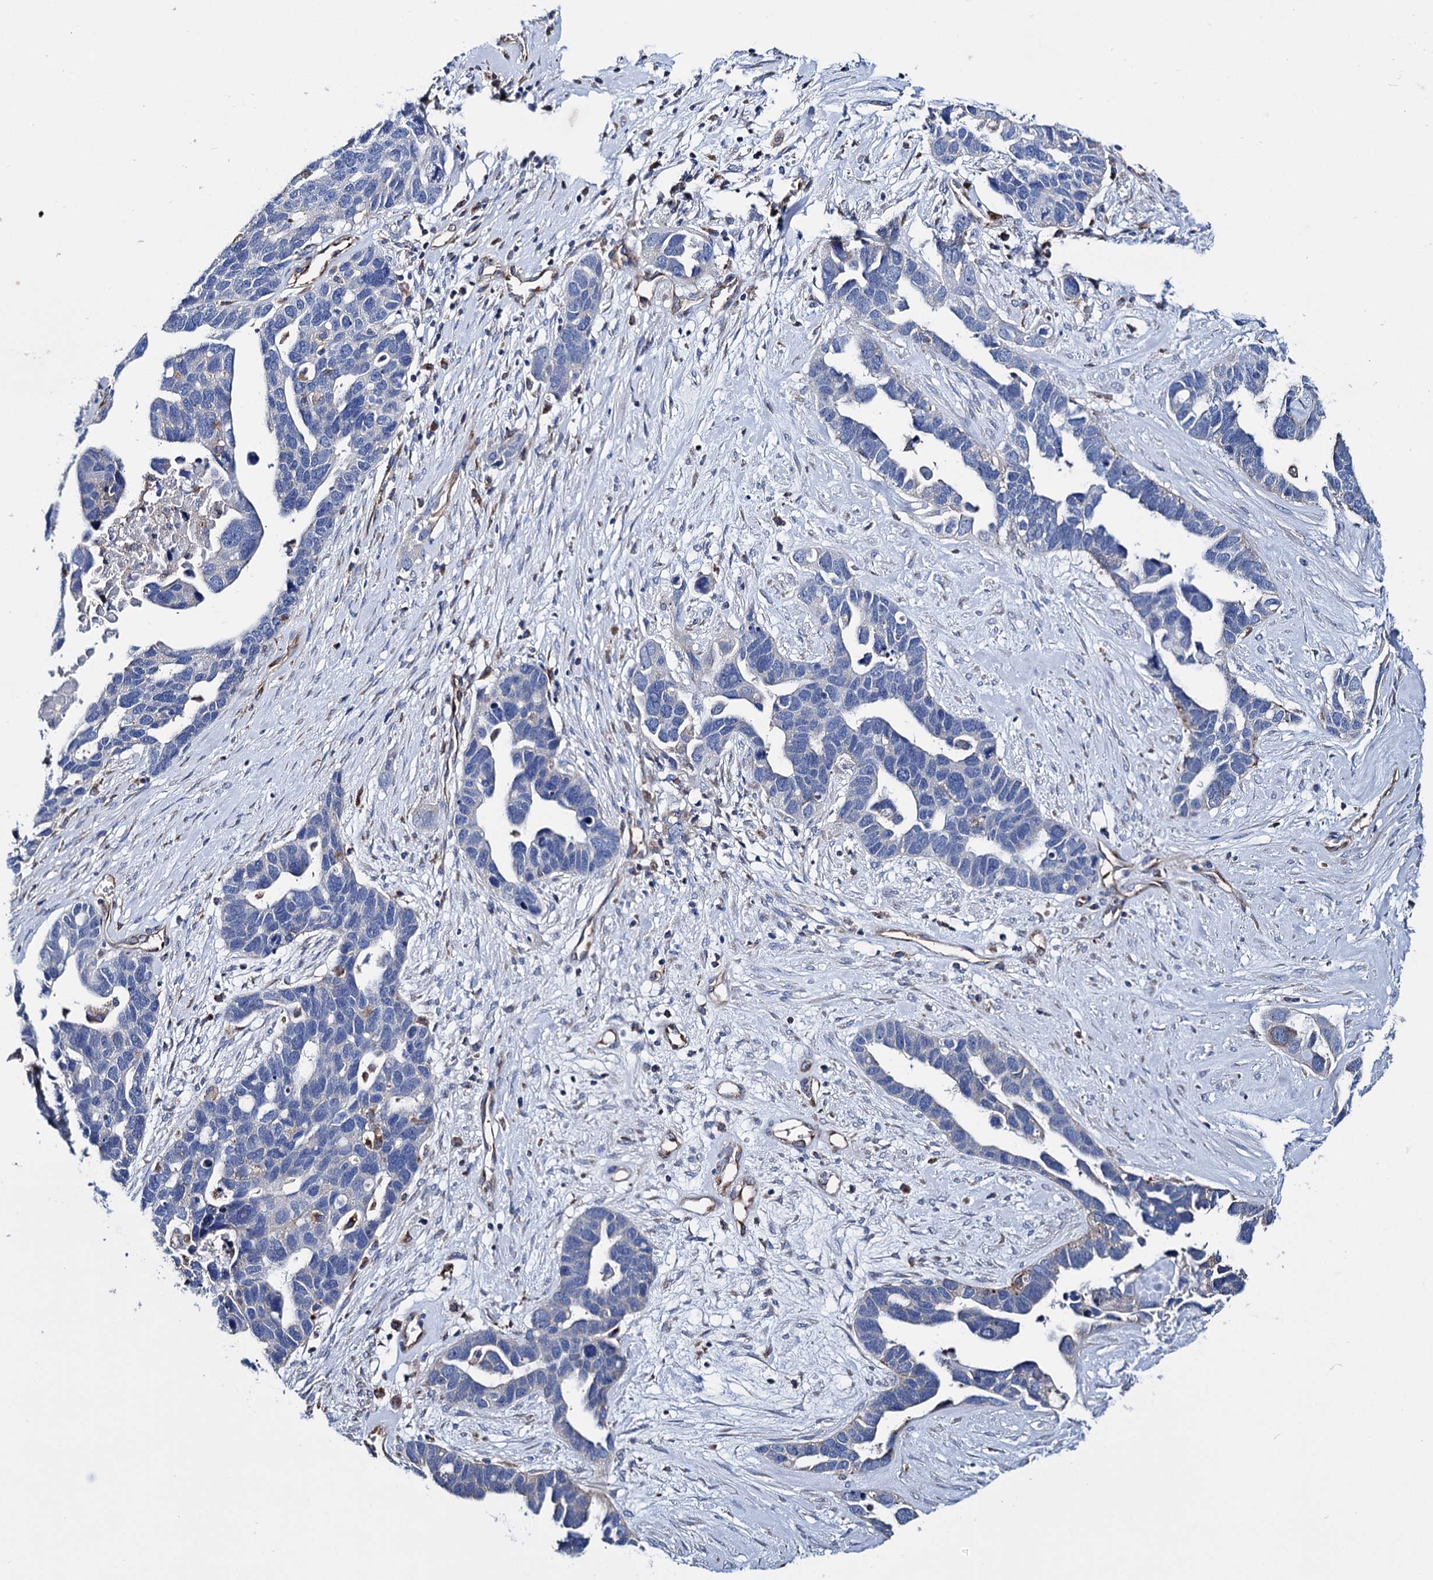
{"staining": {"intensity": "negative", "quantity": "none", "location": "none"}, "tissue": "ovarian cancer", "cell_type": "Tumor cells", "image_type": "cancer", "snomed": [{"axis": "morphology", "description": "Cystadenocarcinoma, serous, NOS"}, {"axis": "topography", "description": "Ovary"}], "caption": "Tumor cells show no significant protein expression in ovarian serous cystadenocarcinoma. (Stains: DAB (3,3'-diaminobenzidine) IHC with hematoxylin counter stain, Microscopy: brightfield microscopy at high magnification).", "gene": "SCPEP1", "patient": {"sex": "female", "age": 54}}